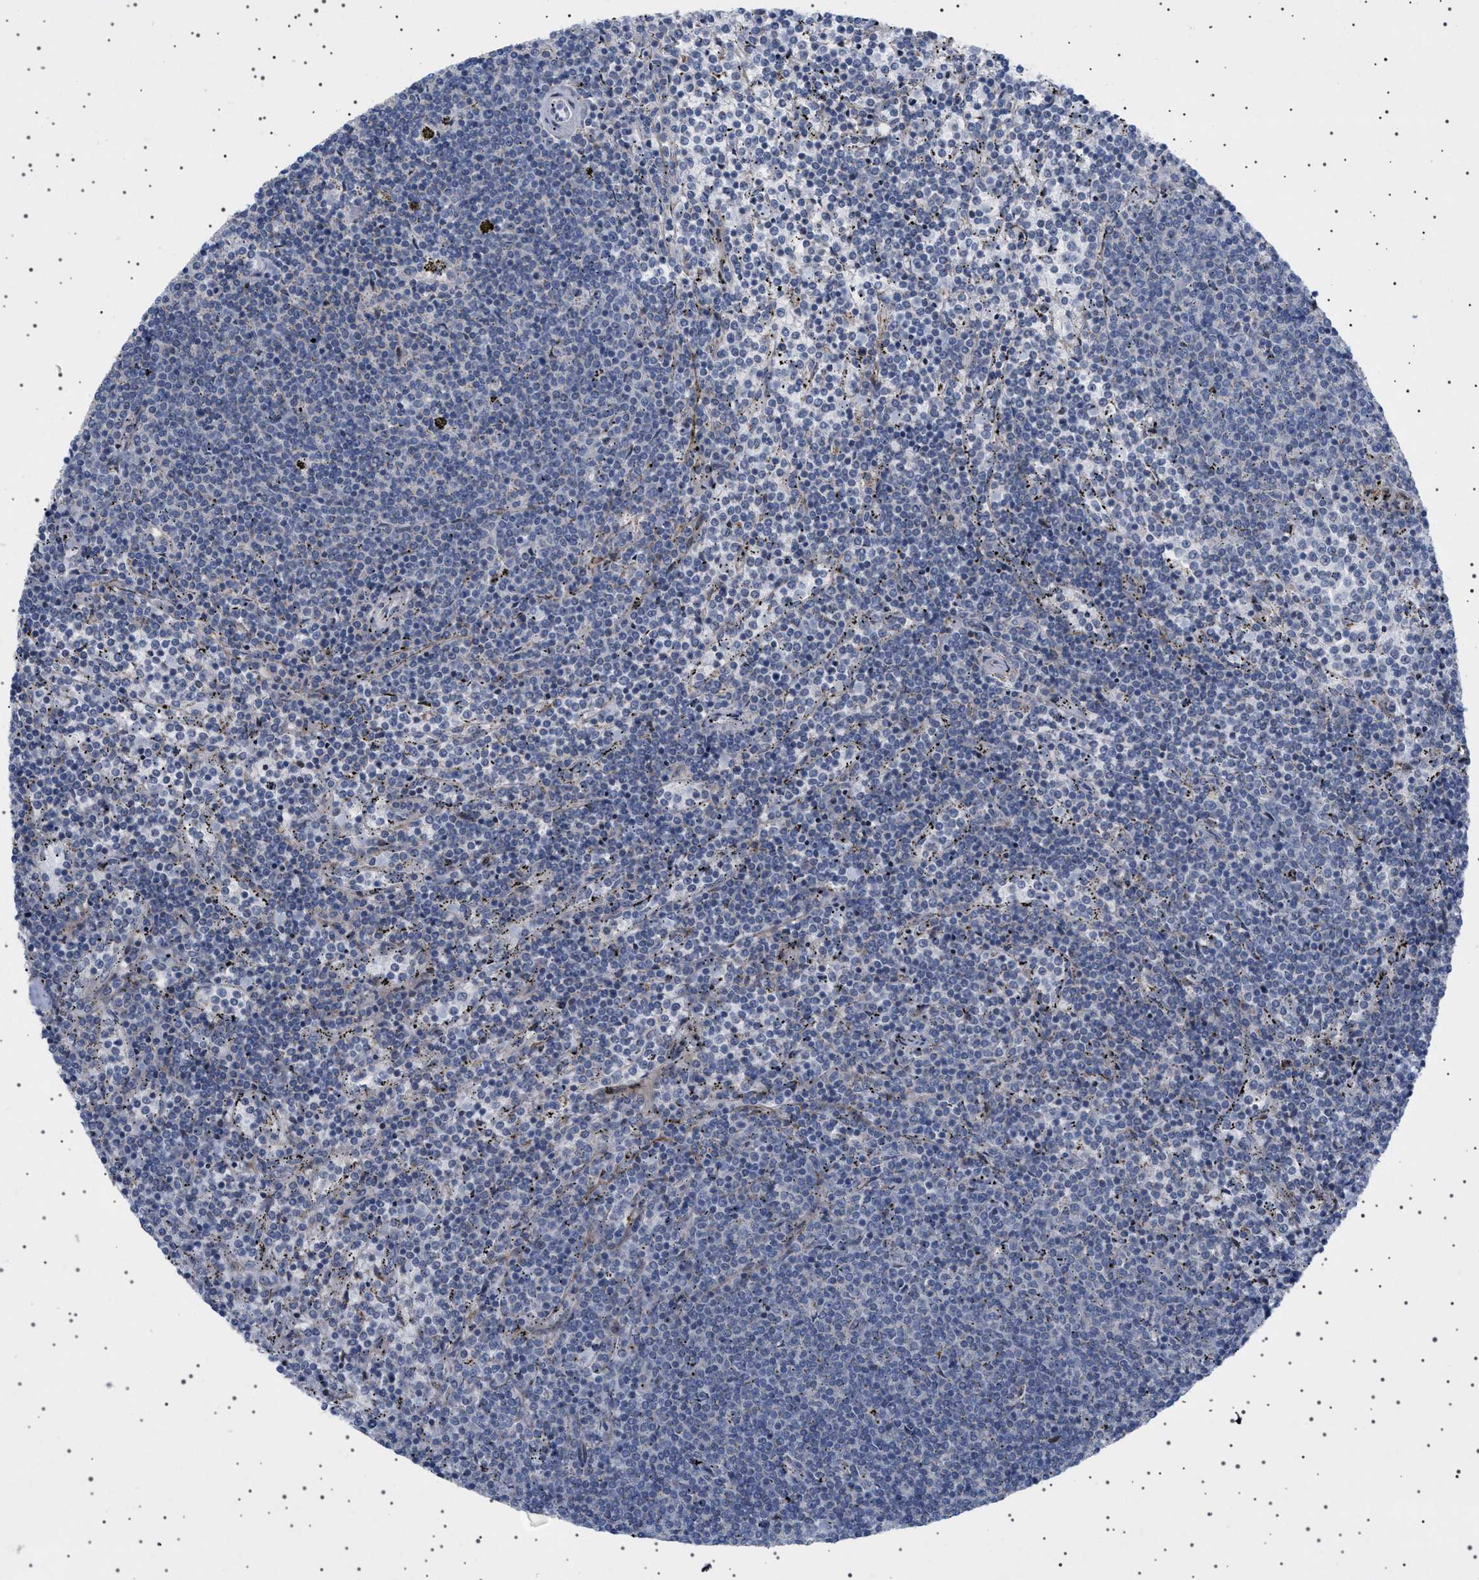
{"staining": {"intensity": "negative", "quantity": "none", "location": "none"}, "tissue": "lymphoma", "cell_type": "Tumor cells", "image_type": "cancer", "snomed": [{"axis": "morphology", "description": "Malignant lymphoma, non-Hodgkin's type, Low grade"}, {"axis": "topography", "description": "Spleen"}], "caption": "Immunohistochemistry photomicrograph of human malignant lymphoma, non-Hodgkin's type (low-grade) stained for a protein (brown), which shows no positivity in tumor cells.", "gene": "HTR1A", "patient": {"sex": "female", "age": 50}}